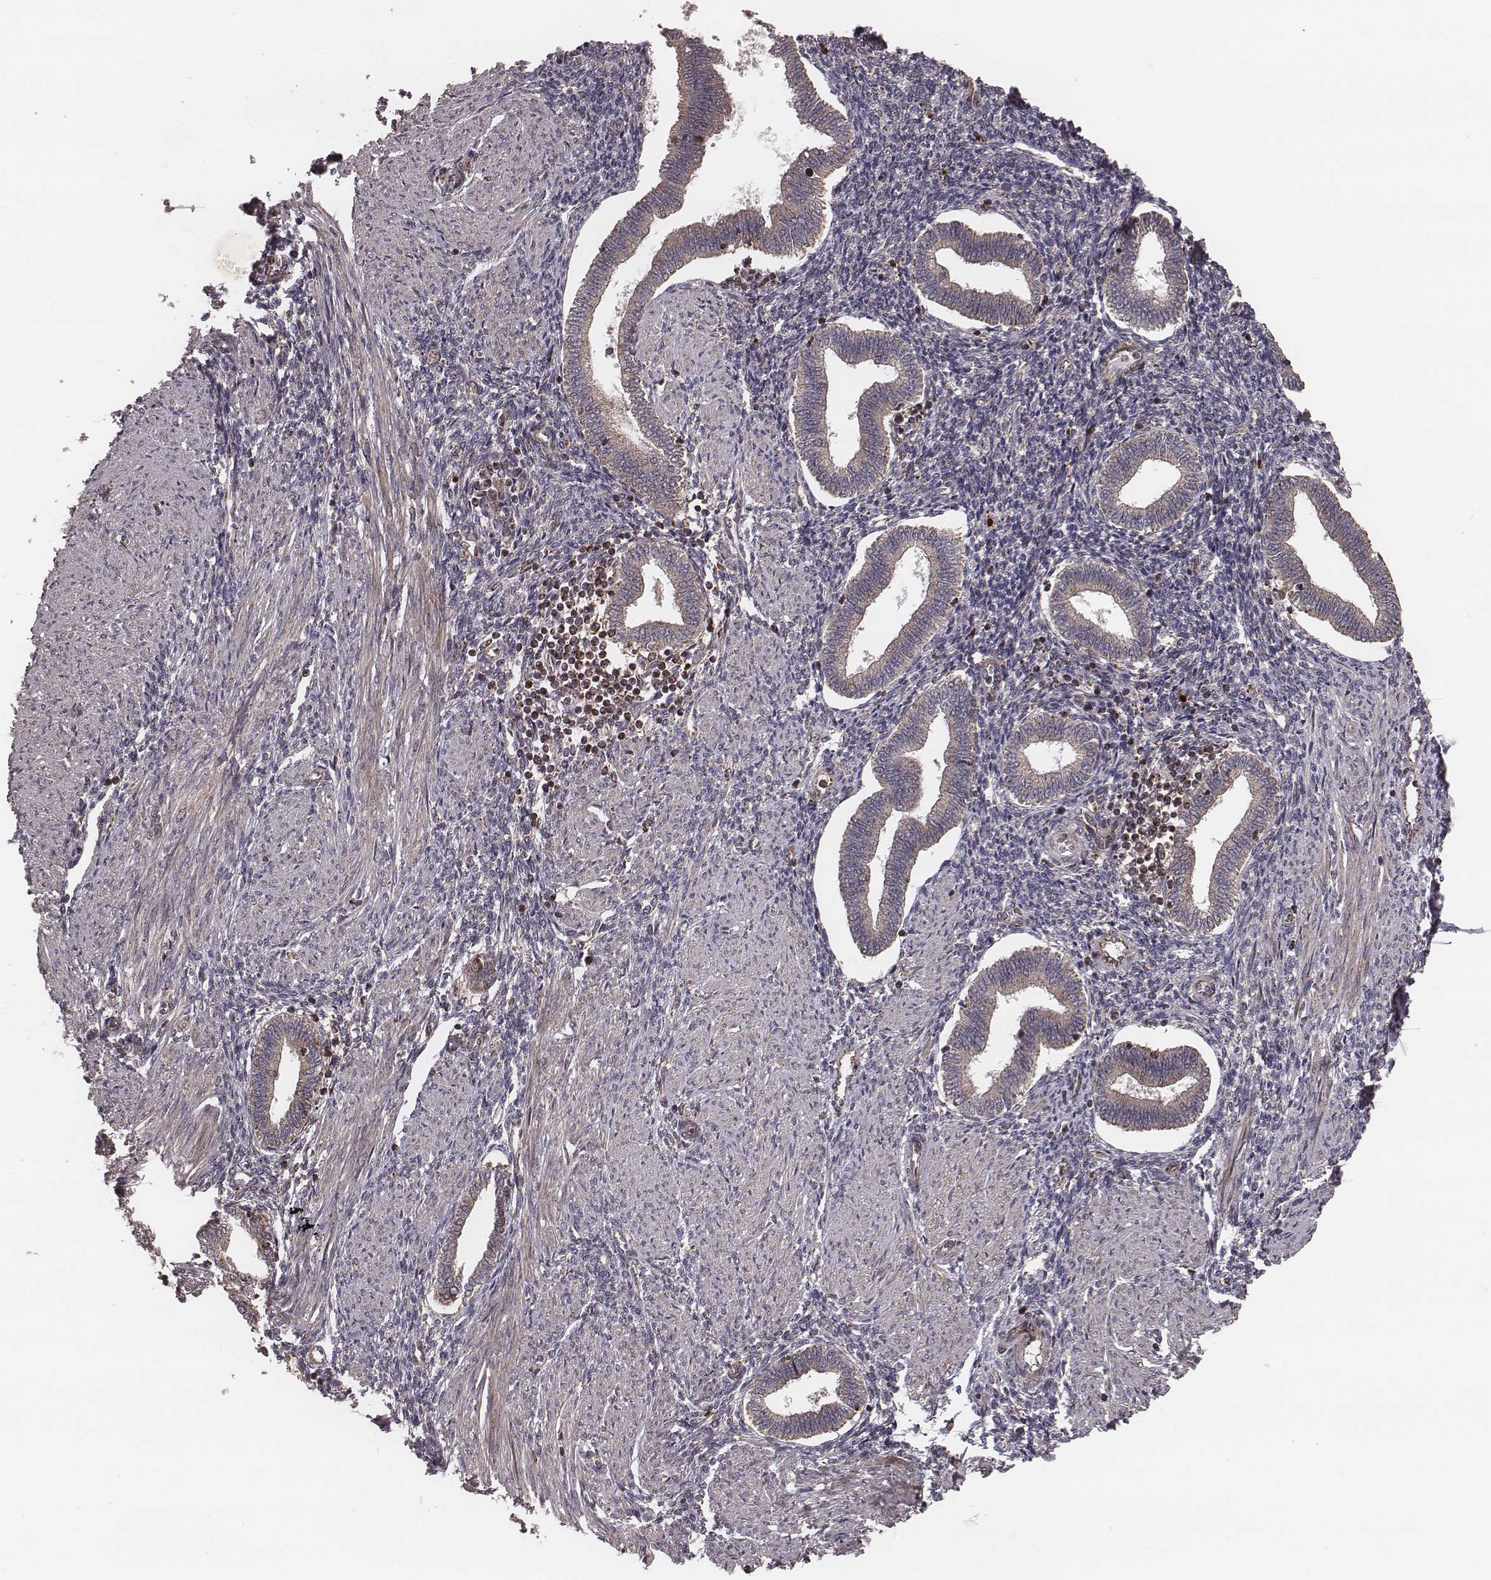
{"staining": {"intensity": "negative", "quantity": "none", "location": "none"}, "tissue": "endometrium", "cell_type": "Cells in endometrial stroma", "image_type": "normal", "snomed": [{"axis": "morphology", "description": "Normal tissue, NOS"}, {"axis": "topography", "description": "Endometrium"}], "caption": "Protein analysis of benign endometrium reveals no significant positivity in cells in endometrial stroma.", "gene": "ZDHHC21", "patient": {"sex": "female", "age": 42}}